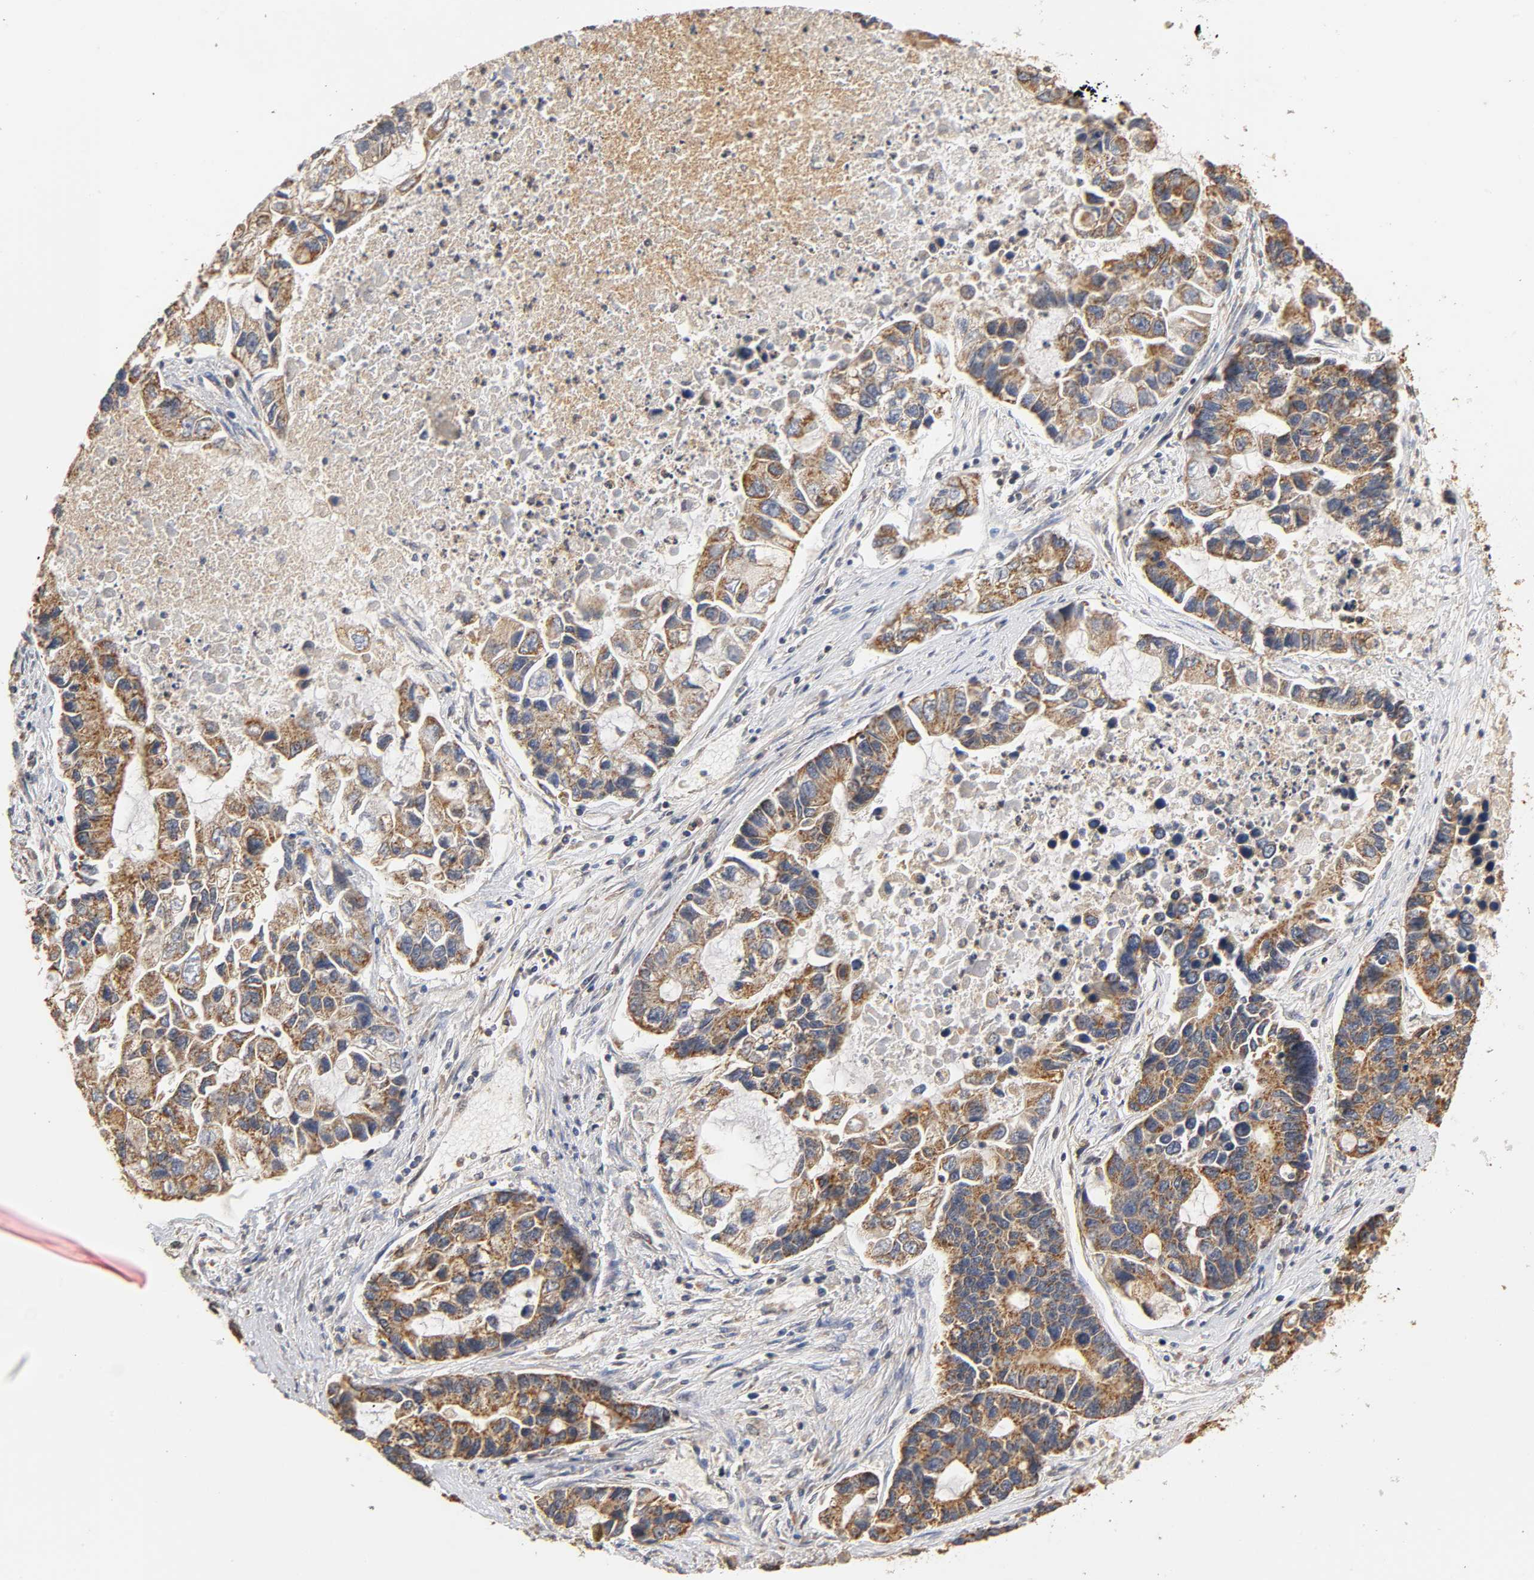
{"staining": {"intensity": "strong", "quantity": ">75%", "location": "cytoplasmic/membranous"}, "tissue": "lung cancer", "cell_type": "Tumor cells", "image_type": "cancer", "snomed": [{"axis": "morphology", "description": "Adenocarcinoma, NOS"}, {"axis": "topography", "description": "Lung"}], "caption": "Immunohistochemistry of adenocarcinoma (lung) reveals high levels of strong cytoplasmic/membranous expression in about >75% of tumor cells.", "gene": "PKN1", "patient": {"sex": "female", "age": 51}}